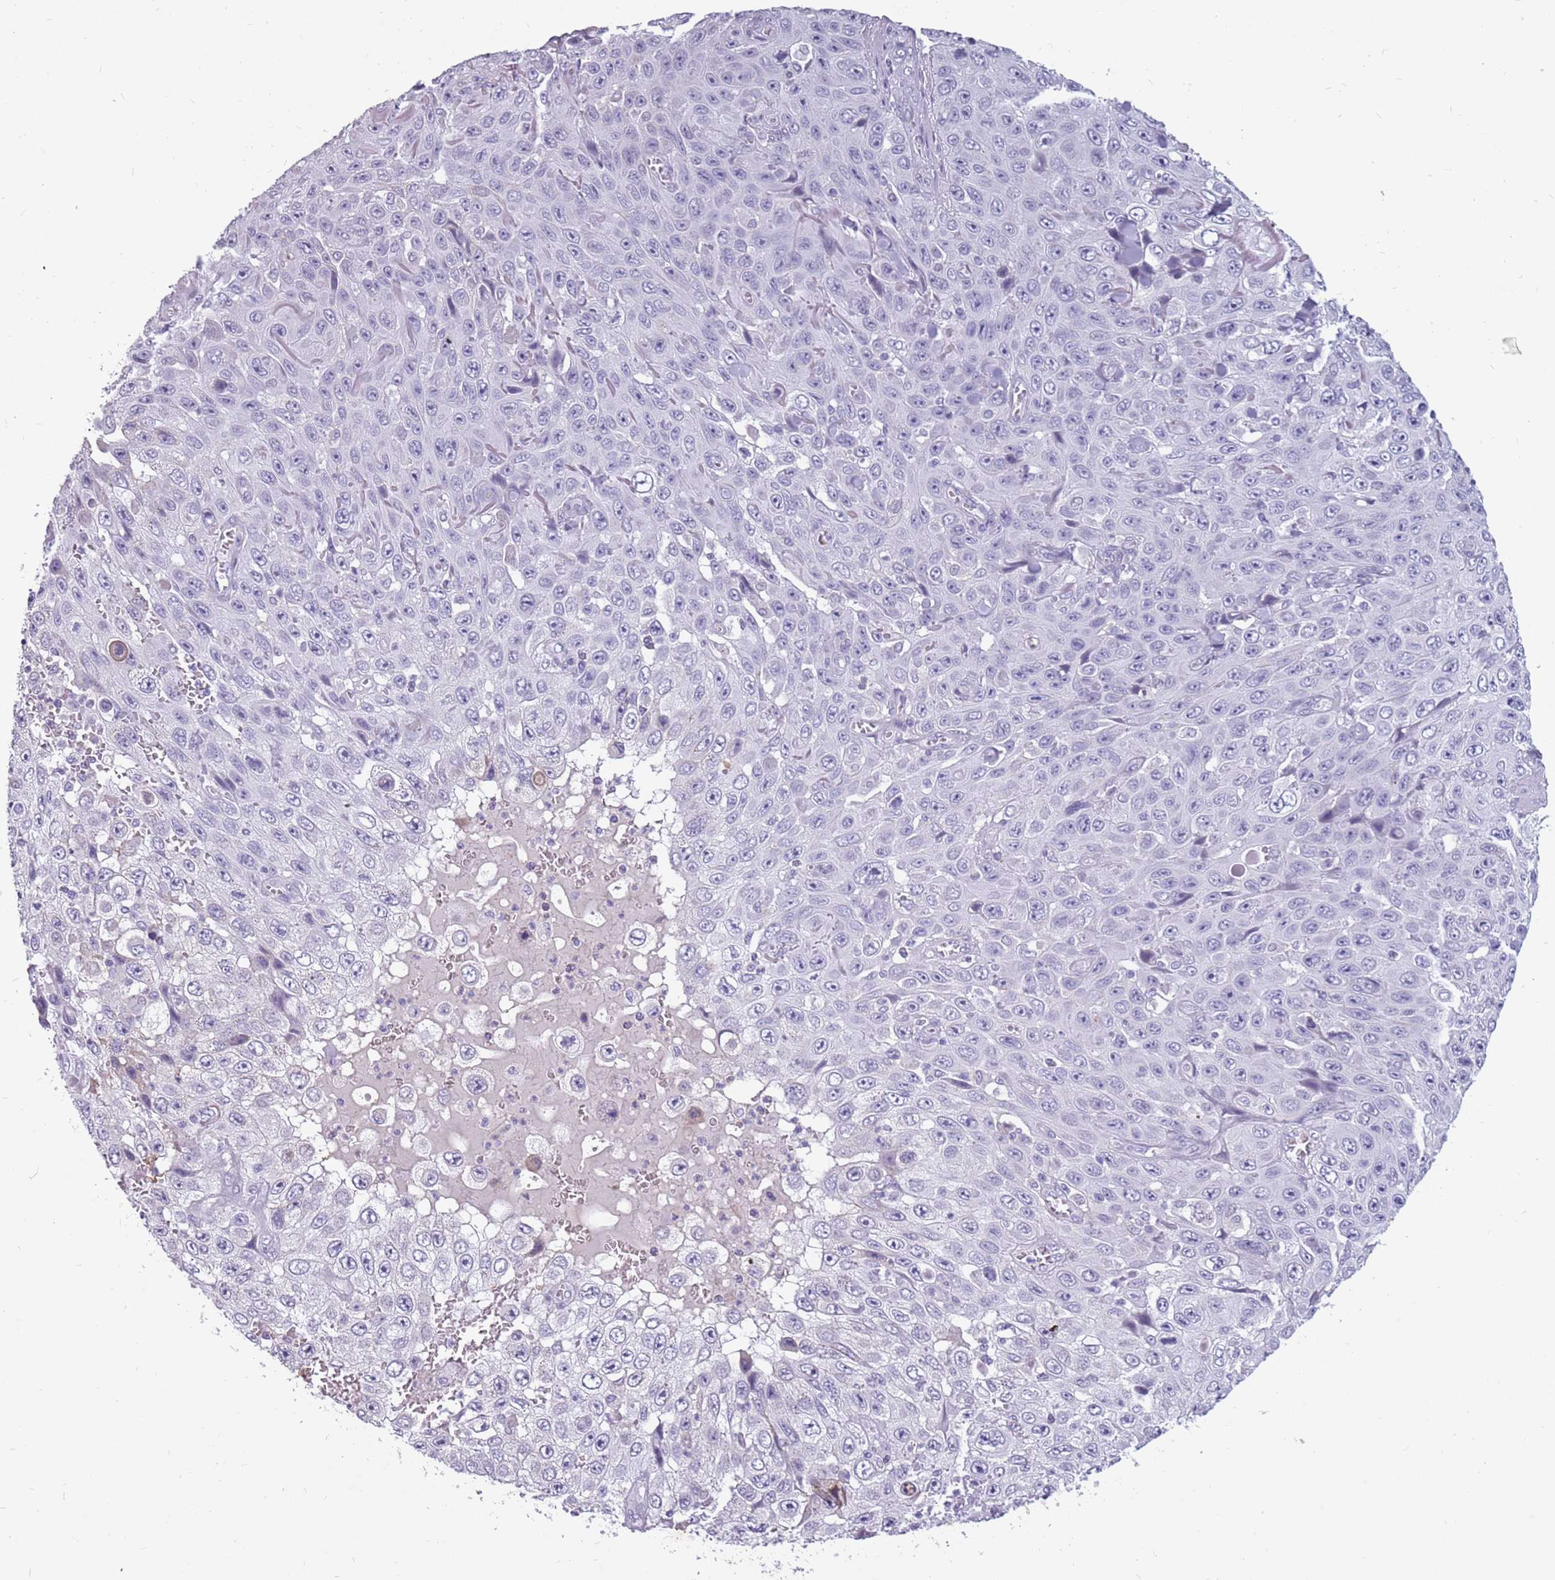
{"staining": {"intensity": "negative", "quantity": "none", "location": "none"}, "tissue": "skin cancer", "cell_type": "Tumor cells", "image_type": "cancer", "snomed": [{"axis": "morphology", "description": "Squamous cell carcinoma, NOS"}, {"axis": "topography", "description": "Skin"}], "caption": "Human skin squamous cell carcinoma stained for a protein using IHC reveals no positivity in tumor cells.", "gene": "NEK6", "patient": {"sex": "male", "age": 82}}